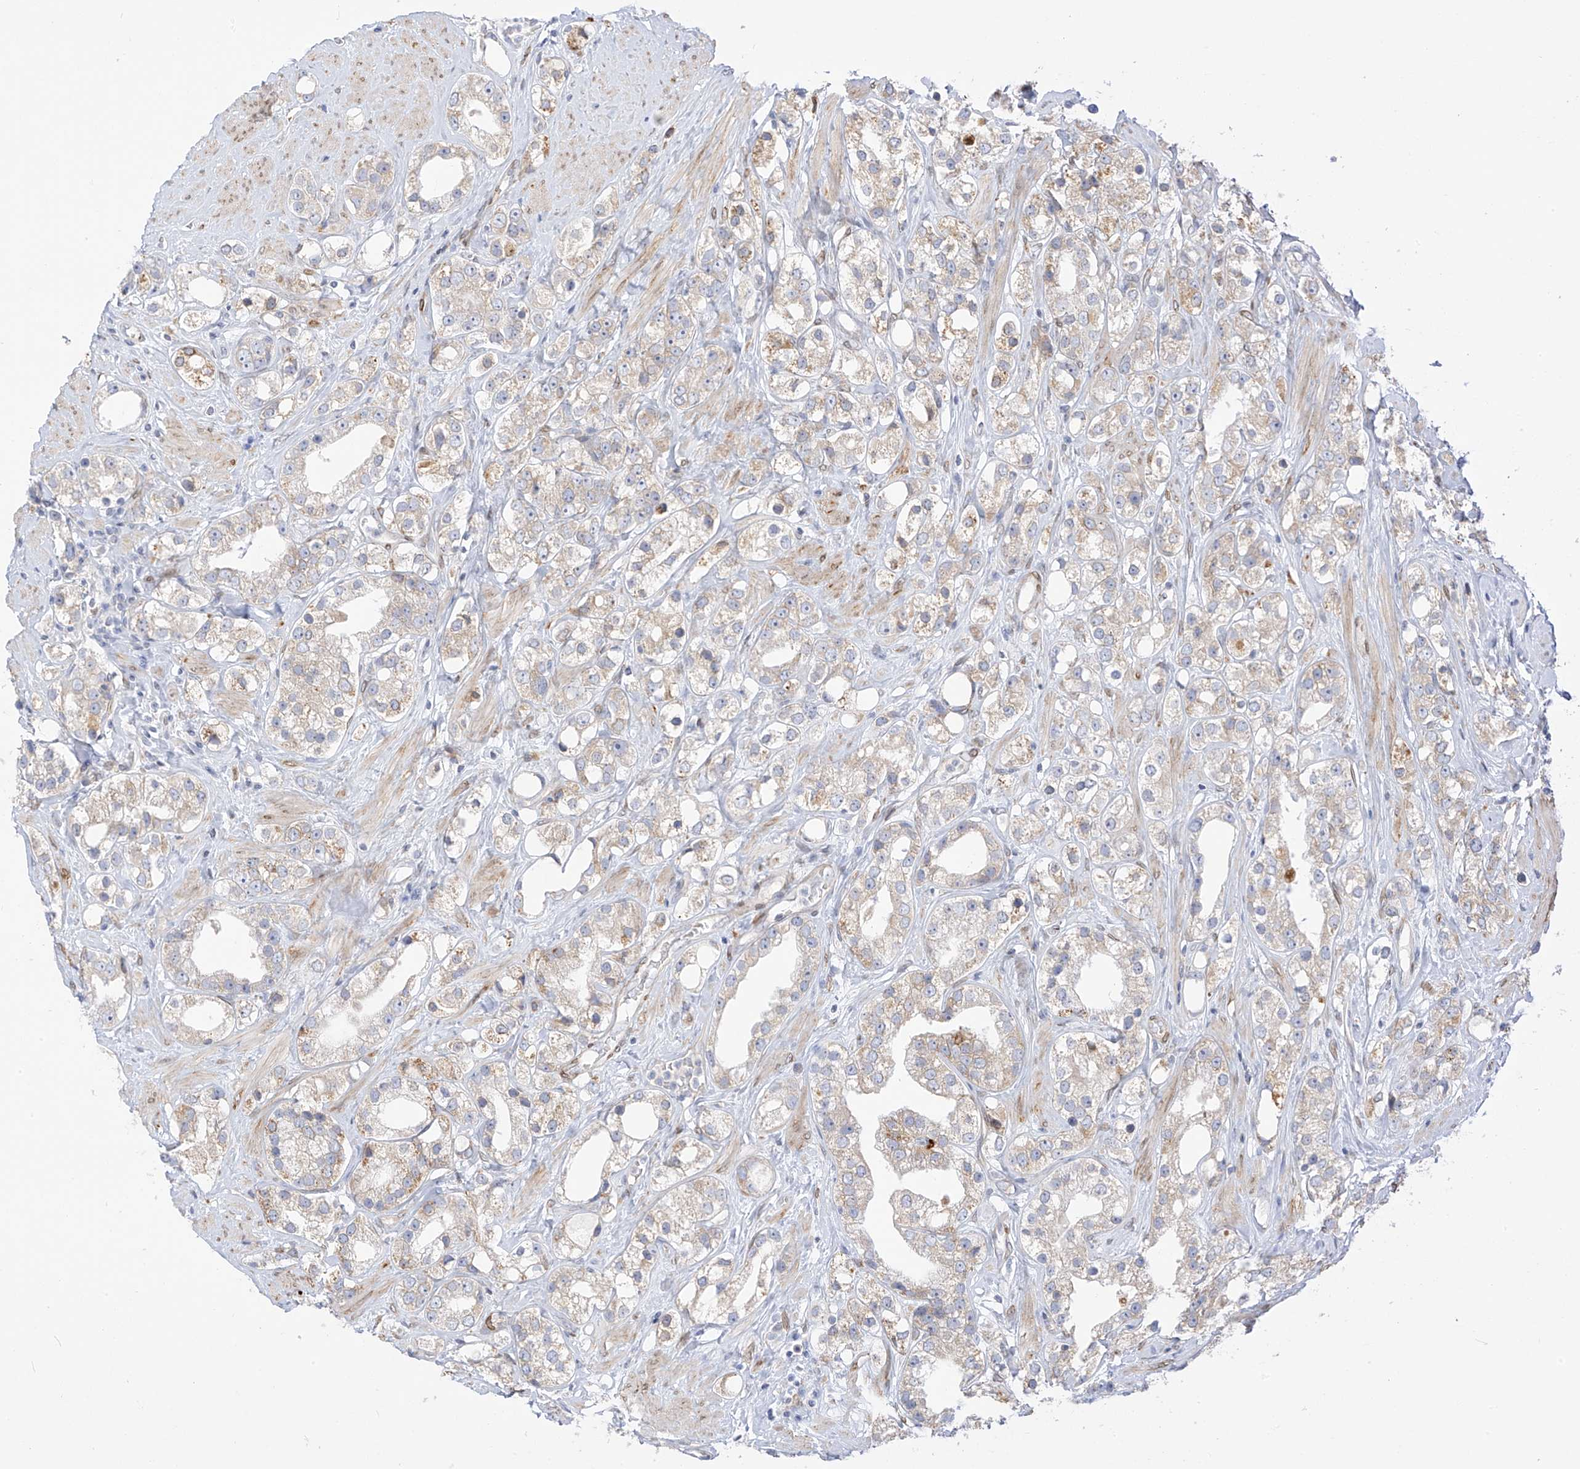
{"staining": {"intensity": "weak", "quantity": "25%-75%", "location": "cytoplasmic/membranous"}, "tissue": "prostate cancer", "cell_type": "Tumor cells", "image_type": "cancer", "snomed": [{"axis": "morphology", "description": "Adenocarcinoma, NOS"}, {"axis": "topography", "description": "Prostate"}], "caption": "Immunohistochemistry (IHC) (DAB) staining of adenocarcinoma (prostate) shows weak cytoplasmic/membranous protein expression in about 25%-75% of tumor cells.", "gene": "PCYOX1", "patient": {"sex": "male", "age": 79}}